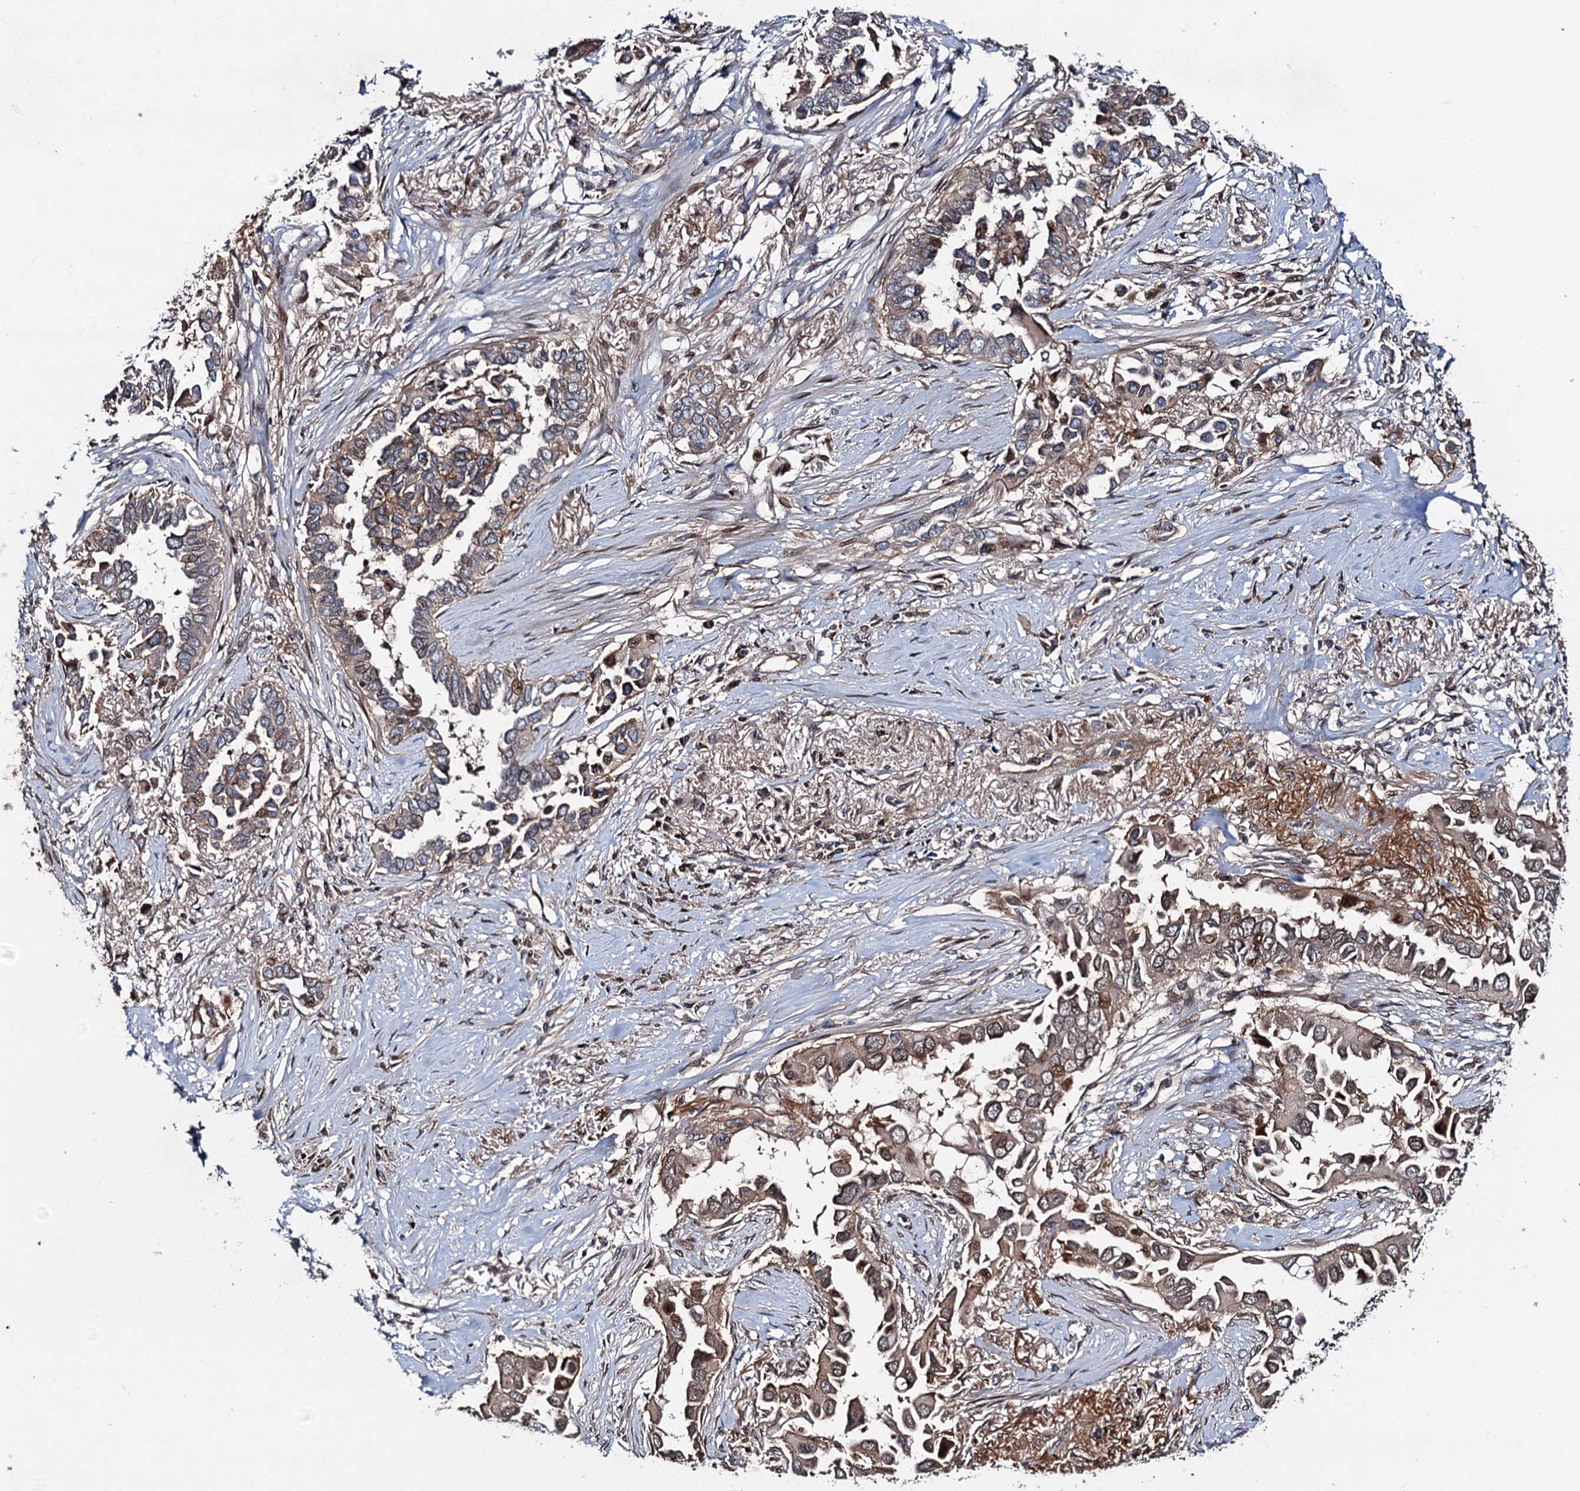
{"staining": {"intensity": "moderate", "quantity": ">75%", "location": "cytoplasmic/membranous"}, "tissue": "lung cancer", "cell_type": "Tumor cells", "image_type": "cancer", "snomed": [{"axis": "morphology", "description": "Adenocarcinoma, NOS"}, {"axis": "topography", "description": "Lung"}], "caption": "There is medium levels of moderate cytoplasmic/membranous positivity in tumor cells of adenocarcinoma (lung), as demonstrated by immunohistochemical staining (brown color).", "gene": "RHOBTB1", "patient": {"sex": "female", "age": 76}}